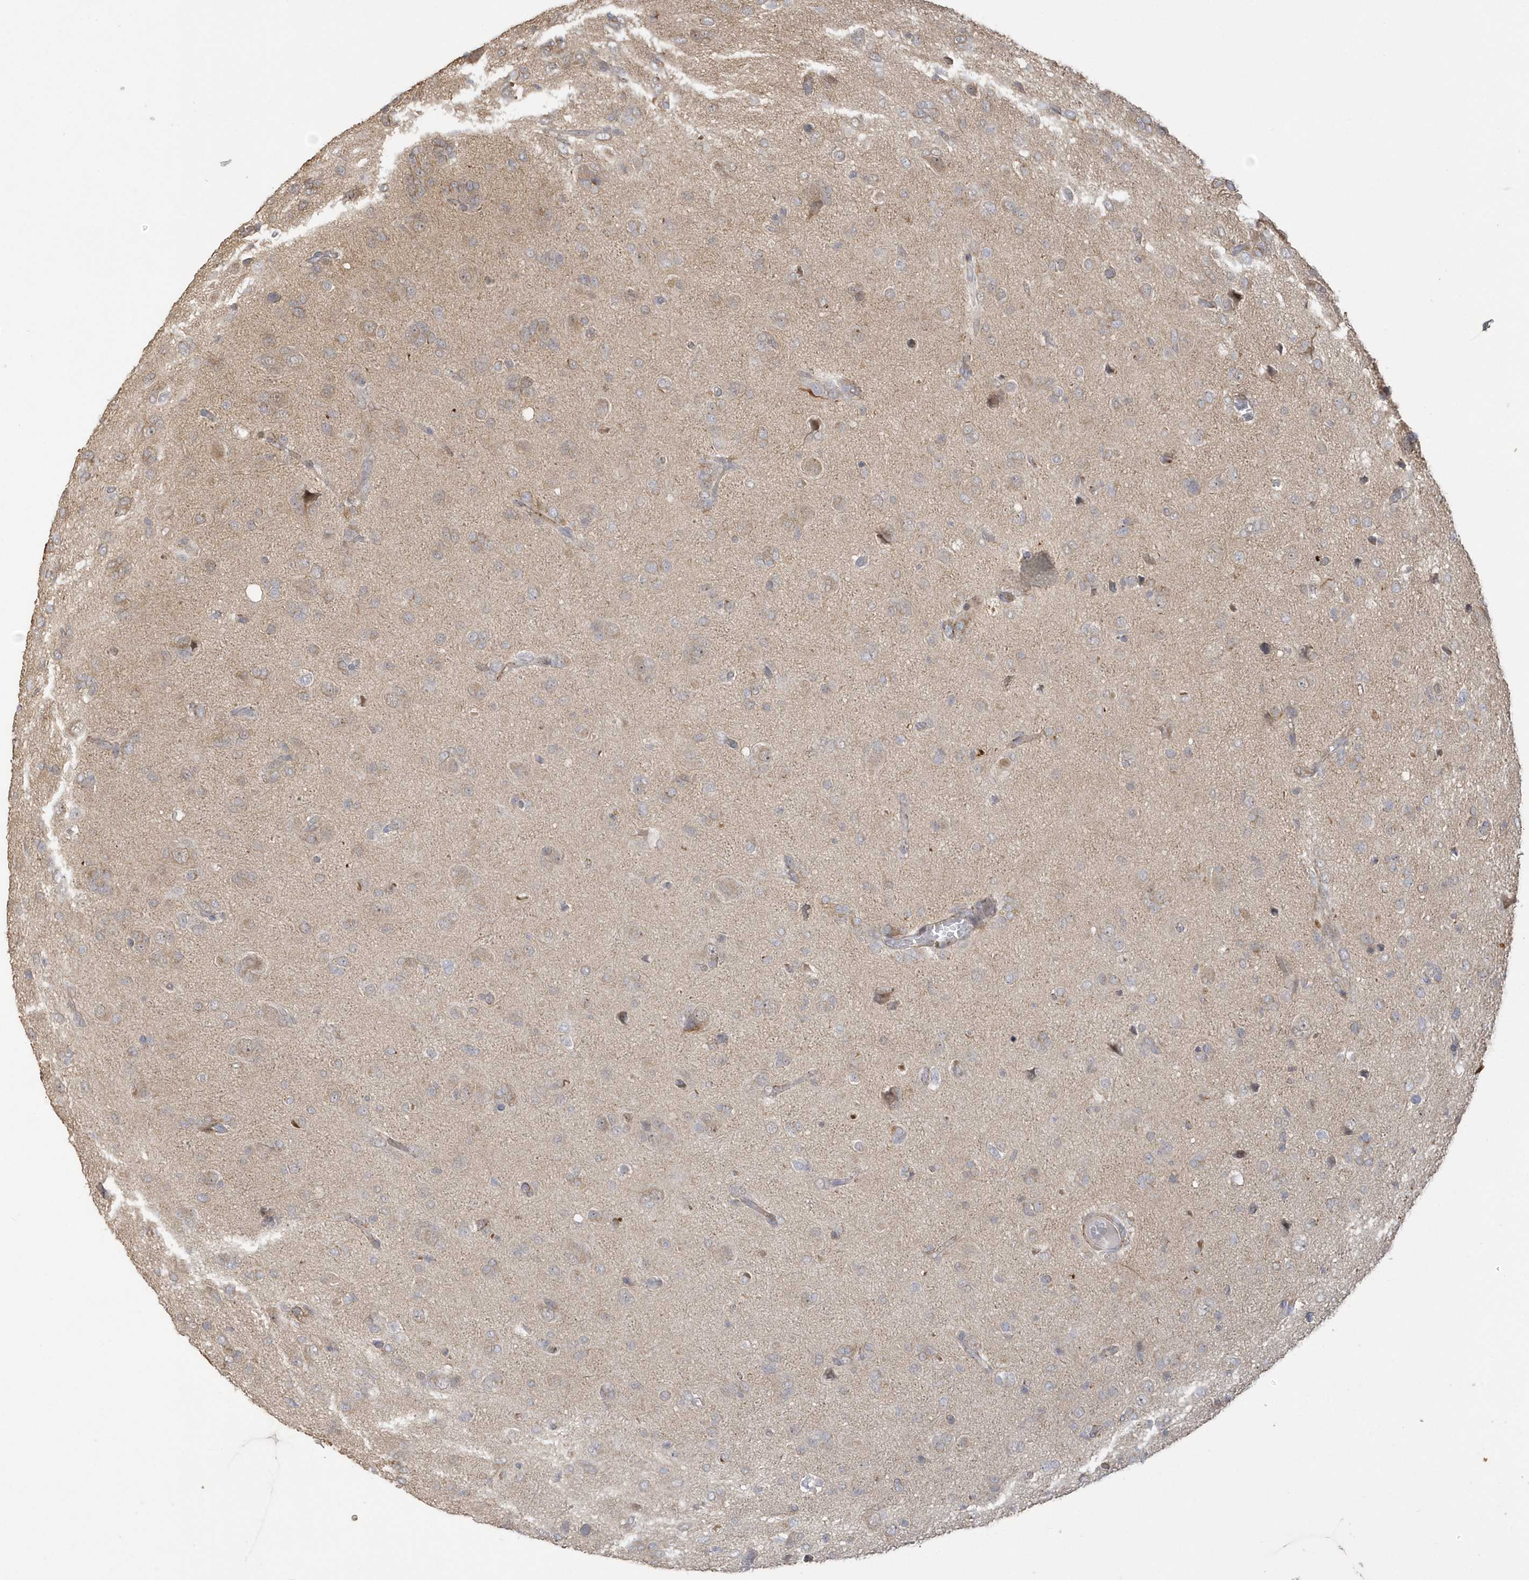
{"staining": {"intensity": "weak", "quantity": "<25%", "location": "cytoplasmic/membranous"}, "tissue": "glioma", "cell_type": "Tumor cells", "image_type": "cancer", "snomed": [{"axis": "morphology", "description": "Glioma, malignant, High grade"}, {"axis": "topography", "description": "Brain"}], "caption": "Tumor cells show no significant protein positivity in glioma.", "gene": "NAF1", "patient": {"sex": "female", "age": 59}}